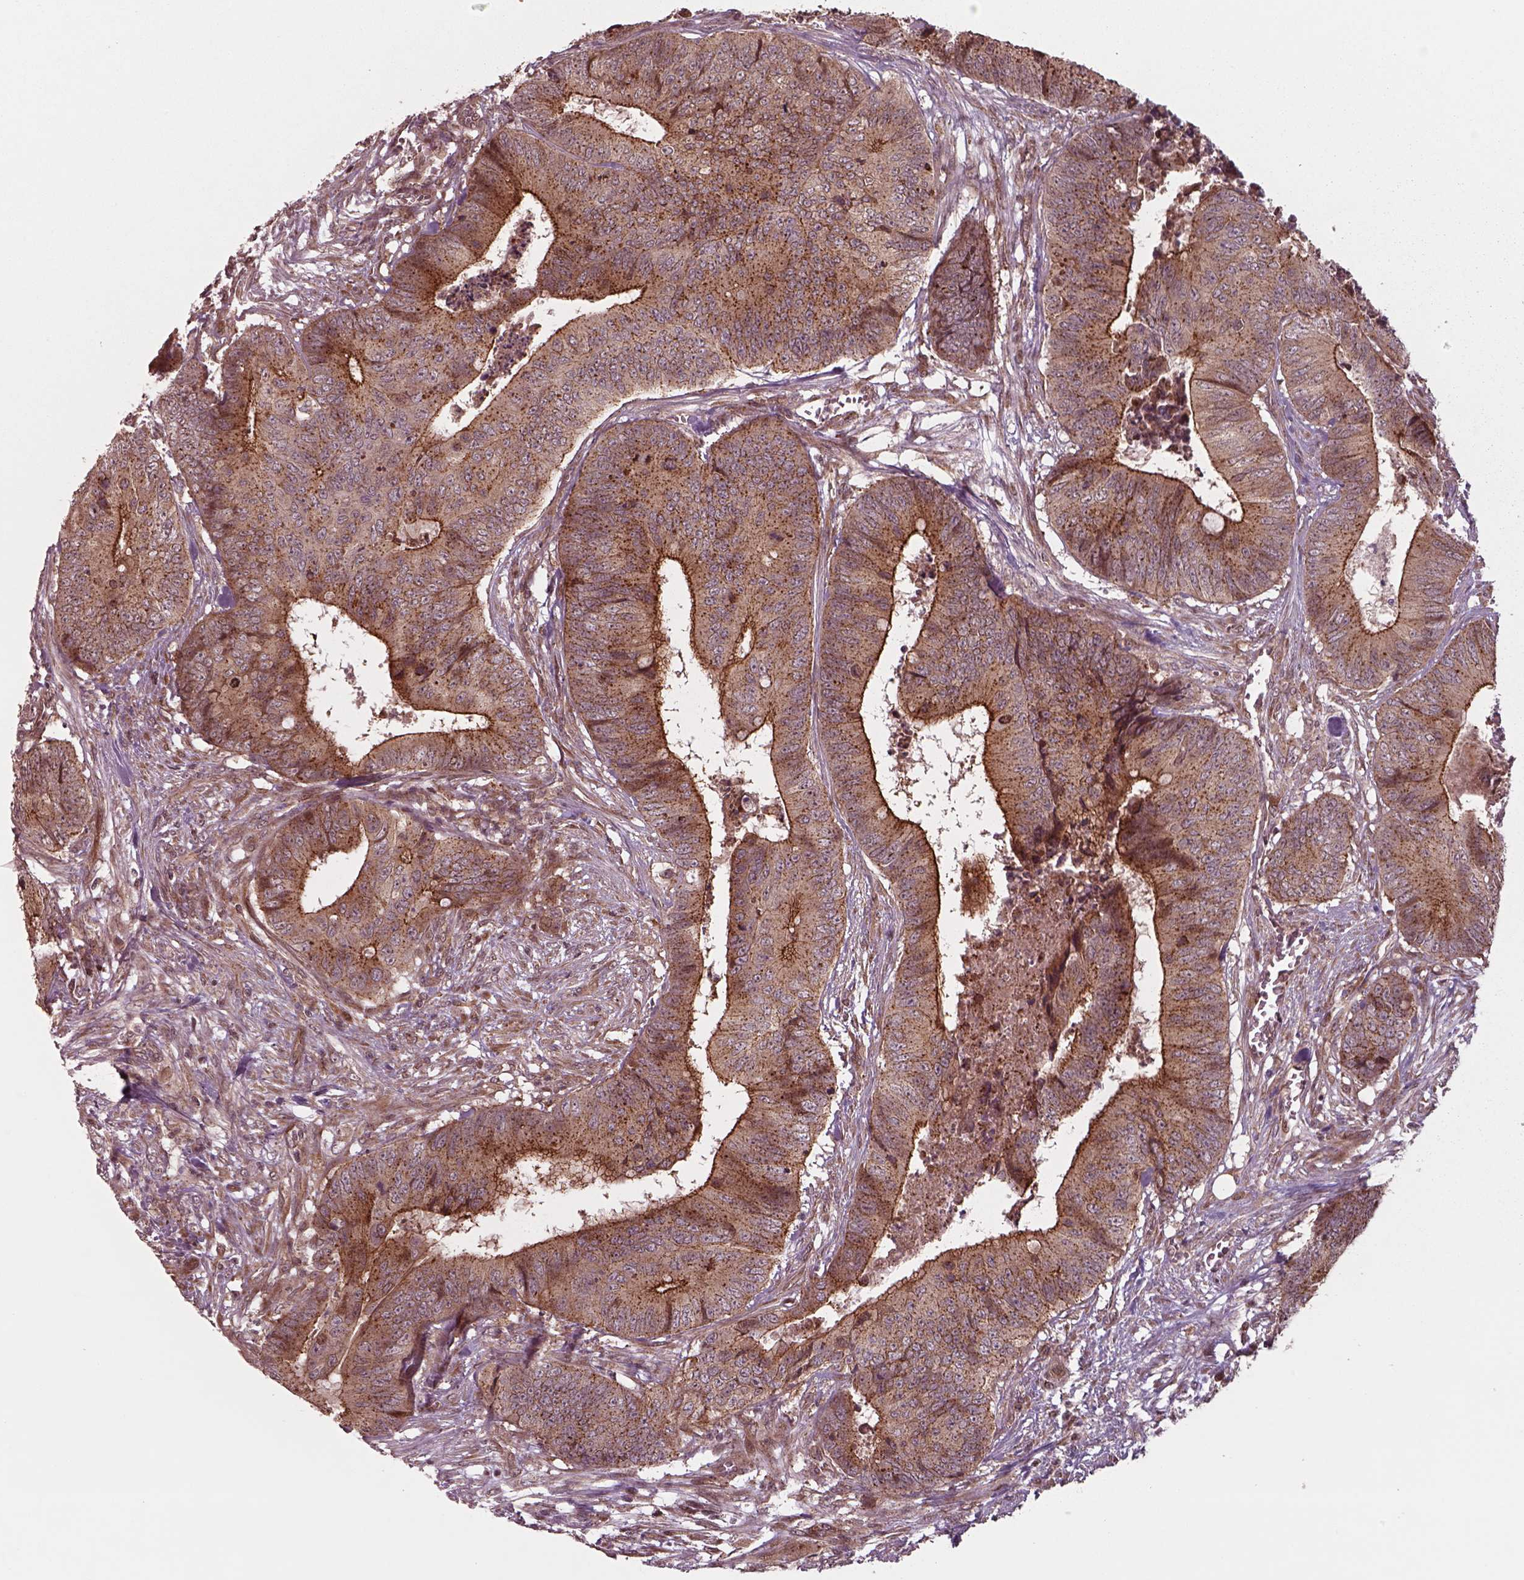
{"staining": {"intensity": "strong", "quantity": ">75%", "location": "cytoplasmic/membranous"}, "tissue": "colorectal cancer", "cell_type": "Tumor cells", "image_type": "cancer", "snomed": [{"axis": "morphology", "description": "Adenocarcinoma, NOS"}, {"axis": "topography", "description": "Colon"}], "caption": "This photomicrograph displays colorectal adenocarcinoma stained with immunohistochemistry (IHC) to label a protein in brown. The cytoplasmic/membranous of tumor cells show strong positivity for the protein. Nuclei are counter-stained blue.", "gene": "CHMP3", "patient": {"sex": "male", "age": 84}}